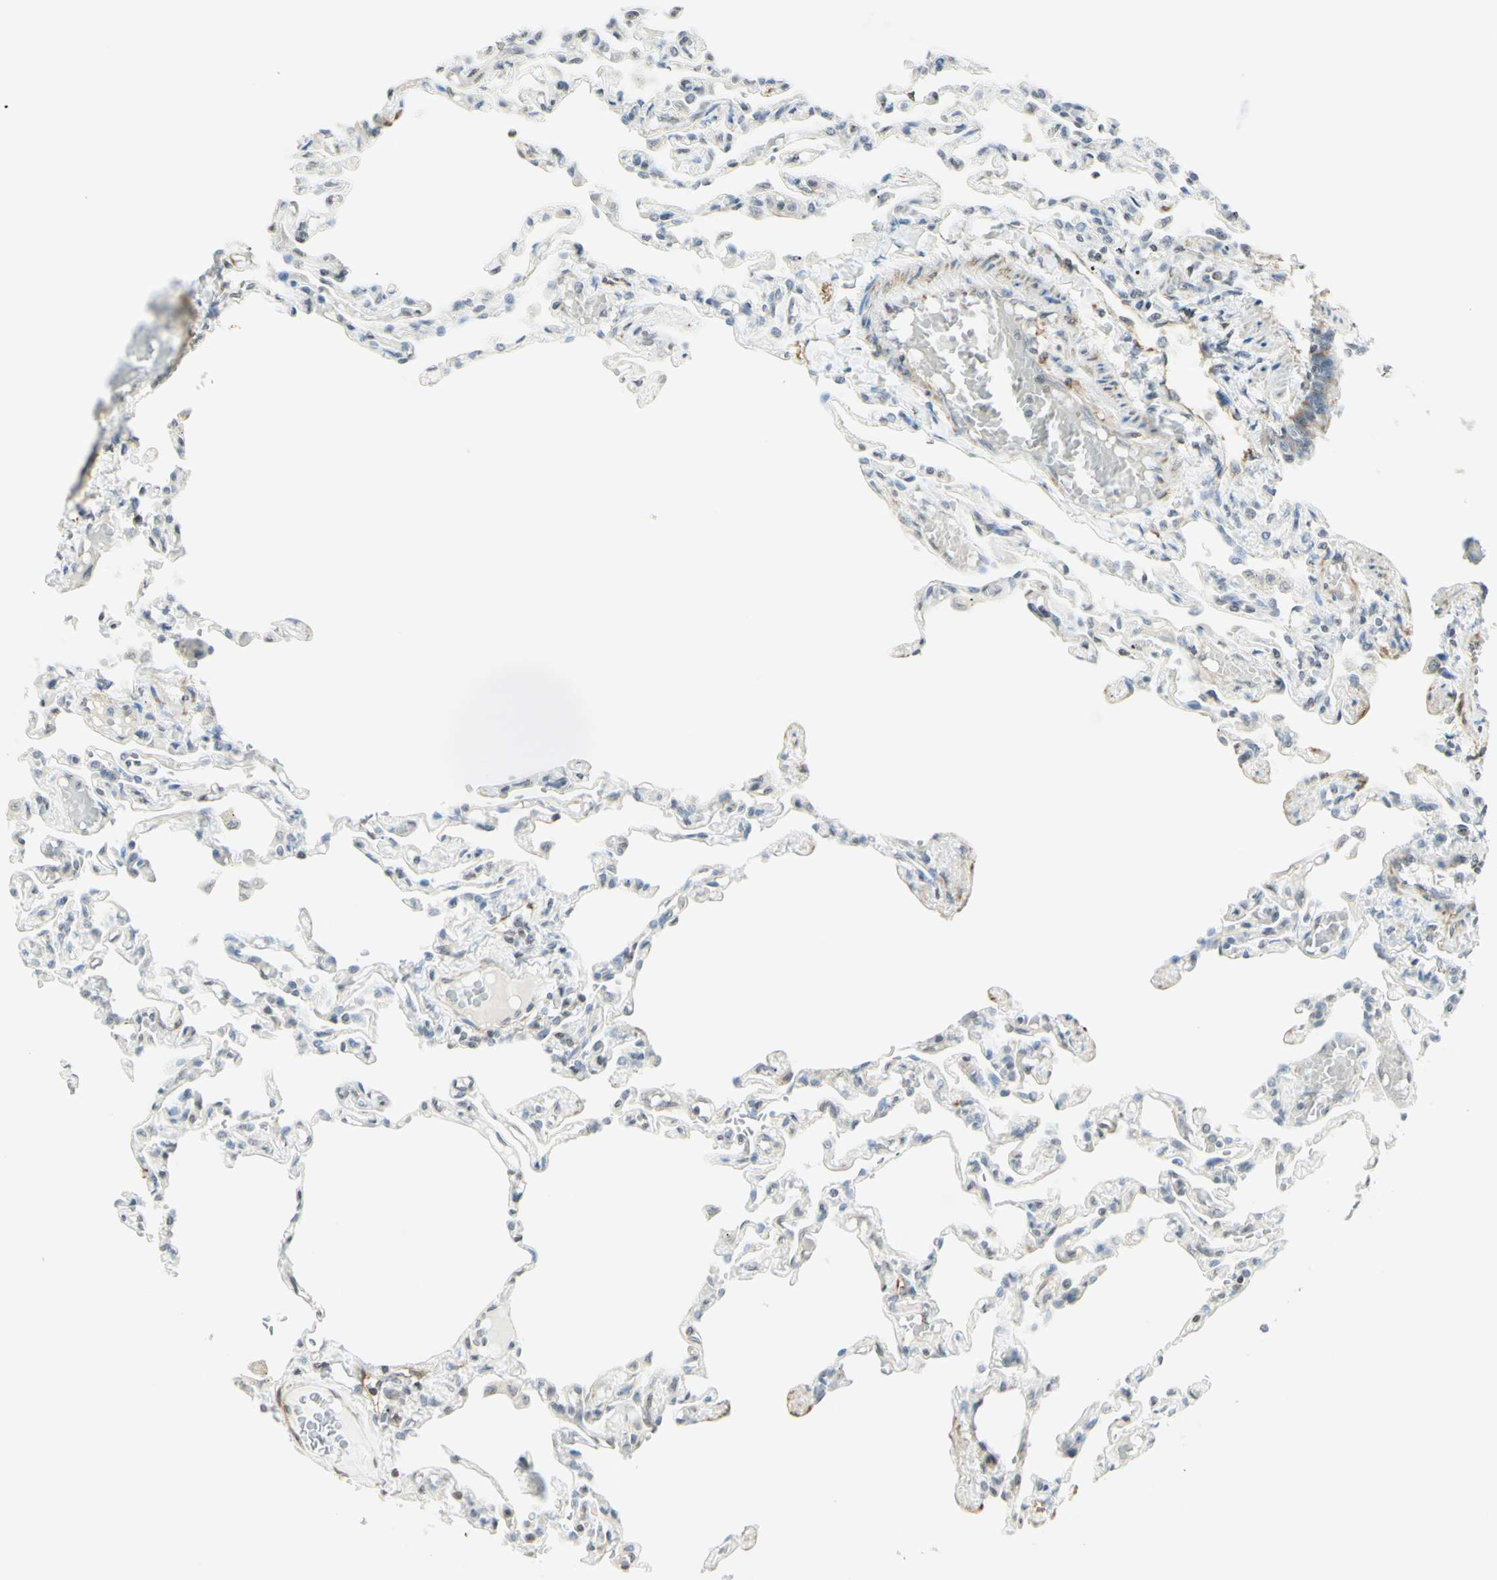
{"staining": {"intensity": "negative", "quantity": "none", "location": "none"}, "tissue": "lung", "cell_type": "Alveolar cells", "image_type": "normal", "snomed": [{"axis": "morphology", "description": "Normal tissue, NOS"}, {"axis": "topography", "description": "Lung"}], "caption": "A photomicrograph of human lung is negative for staining in alveolar cells. (DAB immunohistochemistry (IHC), high magnification).", "gene": "MAP1B", "patient": {"sex": "male", "age": 21}}